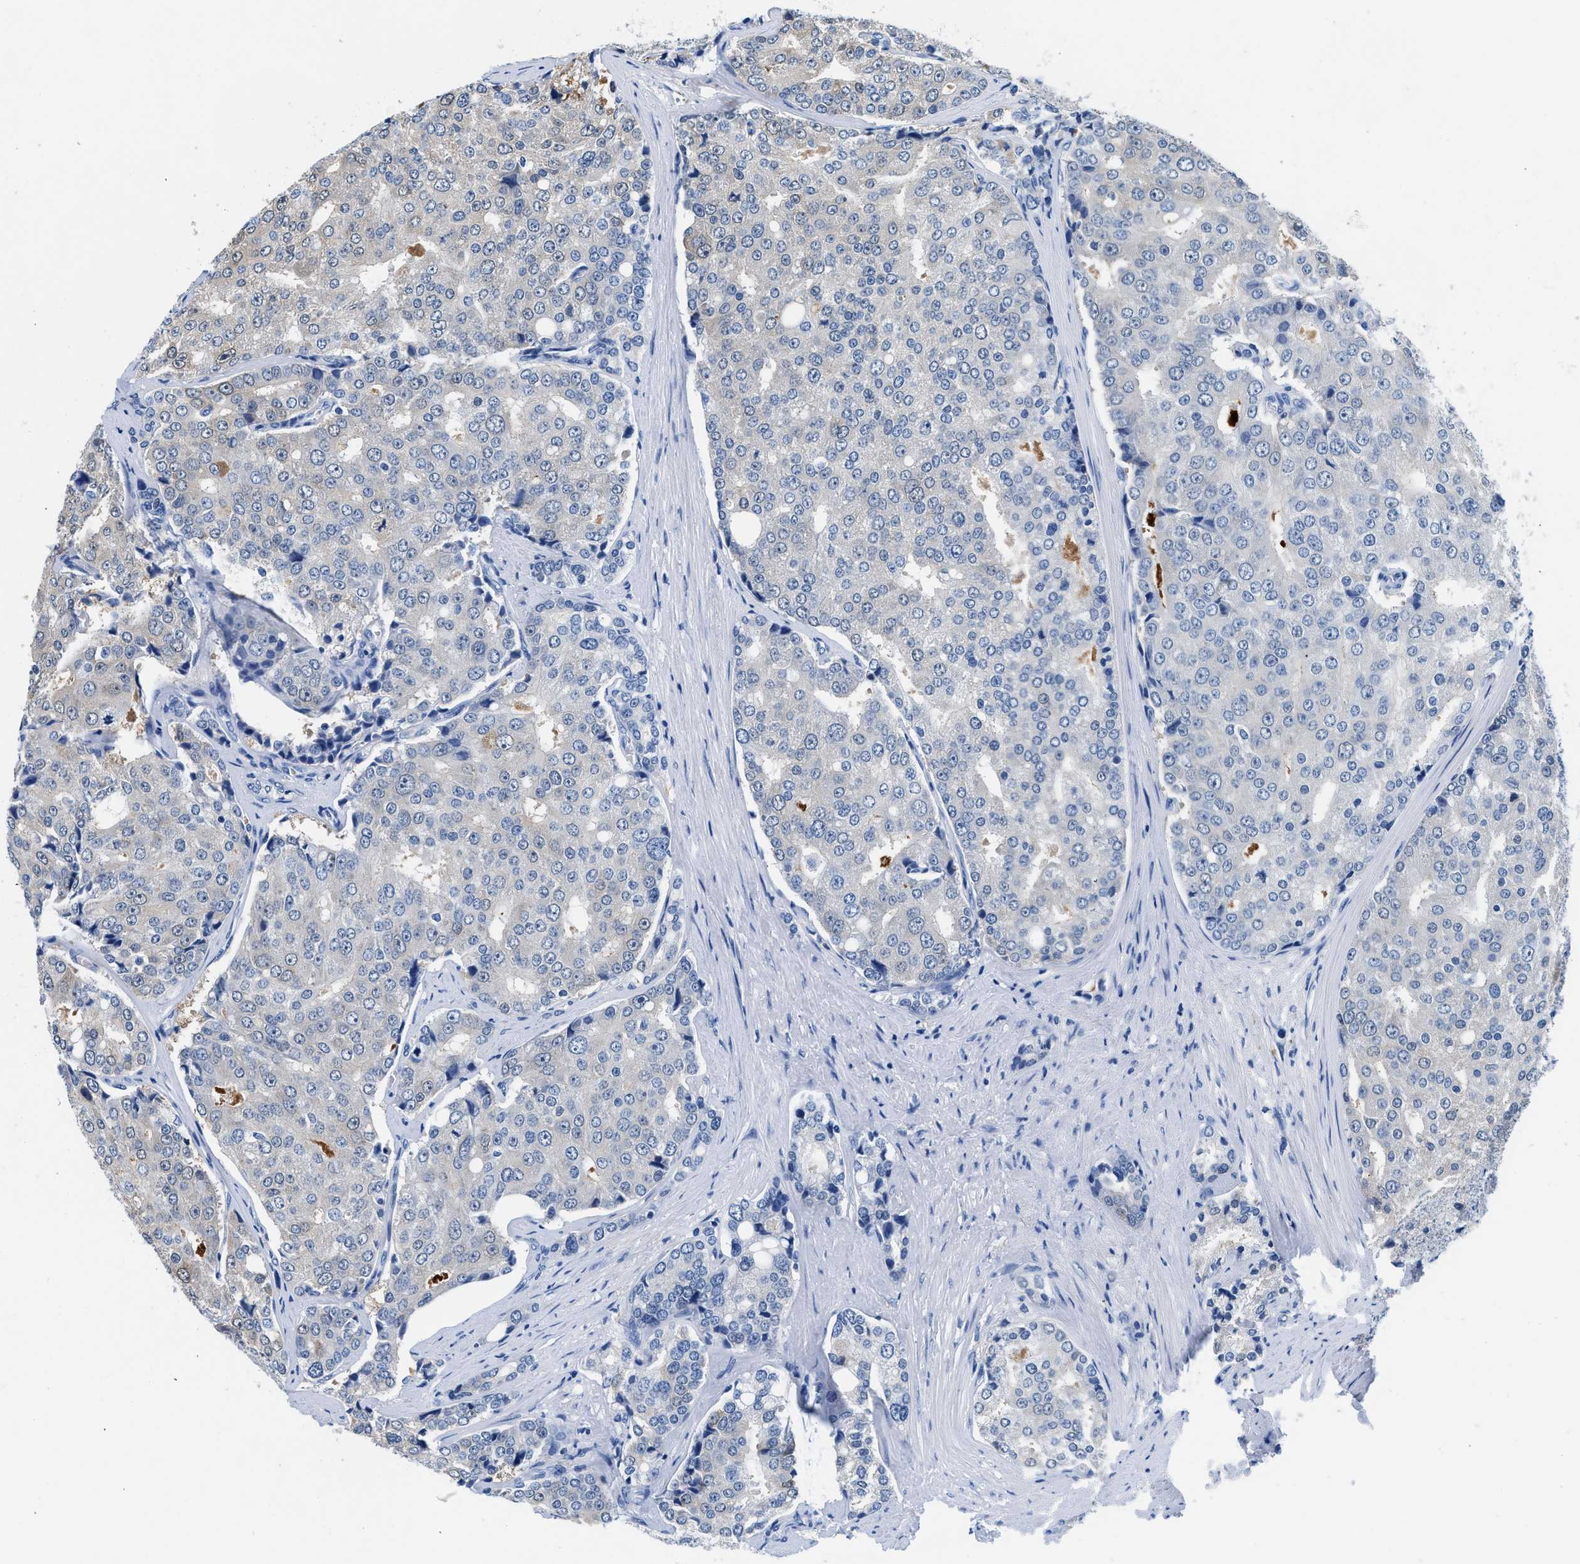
{"staining": {"intensity": "negative", "quantity": "none", "location": "none"}, "tissue": "prostate cancer", "cell_type": "Tumor cells", "image_type": "cancer", "snomed": [{"axis": "morphology", "description": "Adenocarcinoma, High grade"}, {"axis": "topography", "description": "Prostate"}], "caption": "Photomicrograph shows no significant protein staining in tumor cells of prostate high-grade adenocarcinoma.", "gene": "FADS6", "patient": {"sex": "male", "age": 50}}